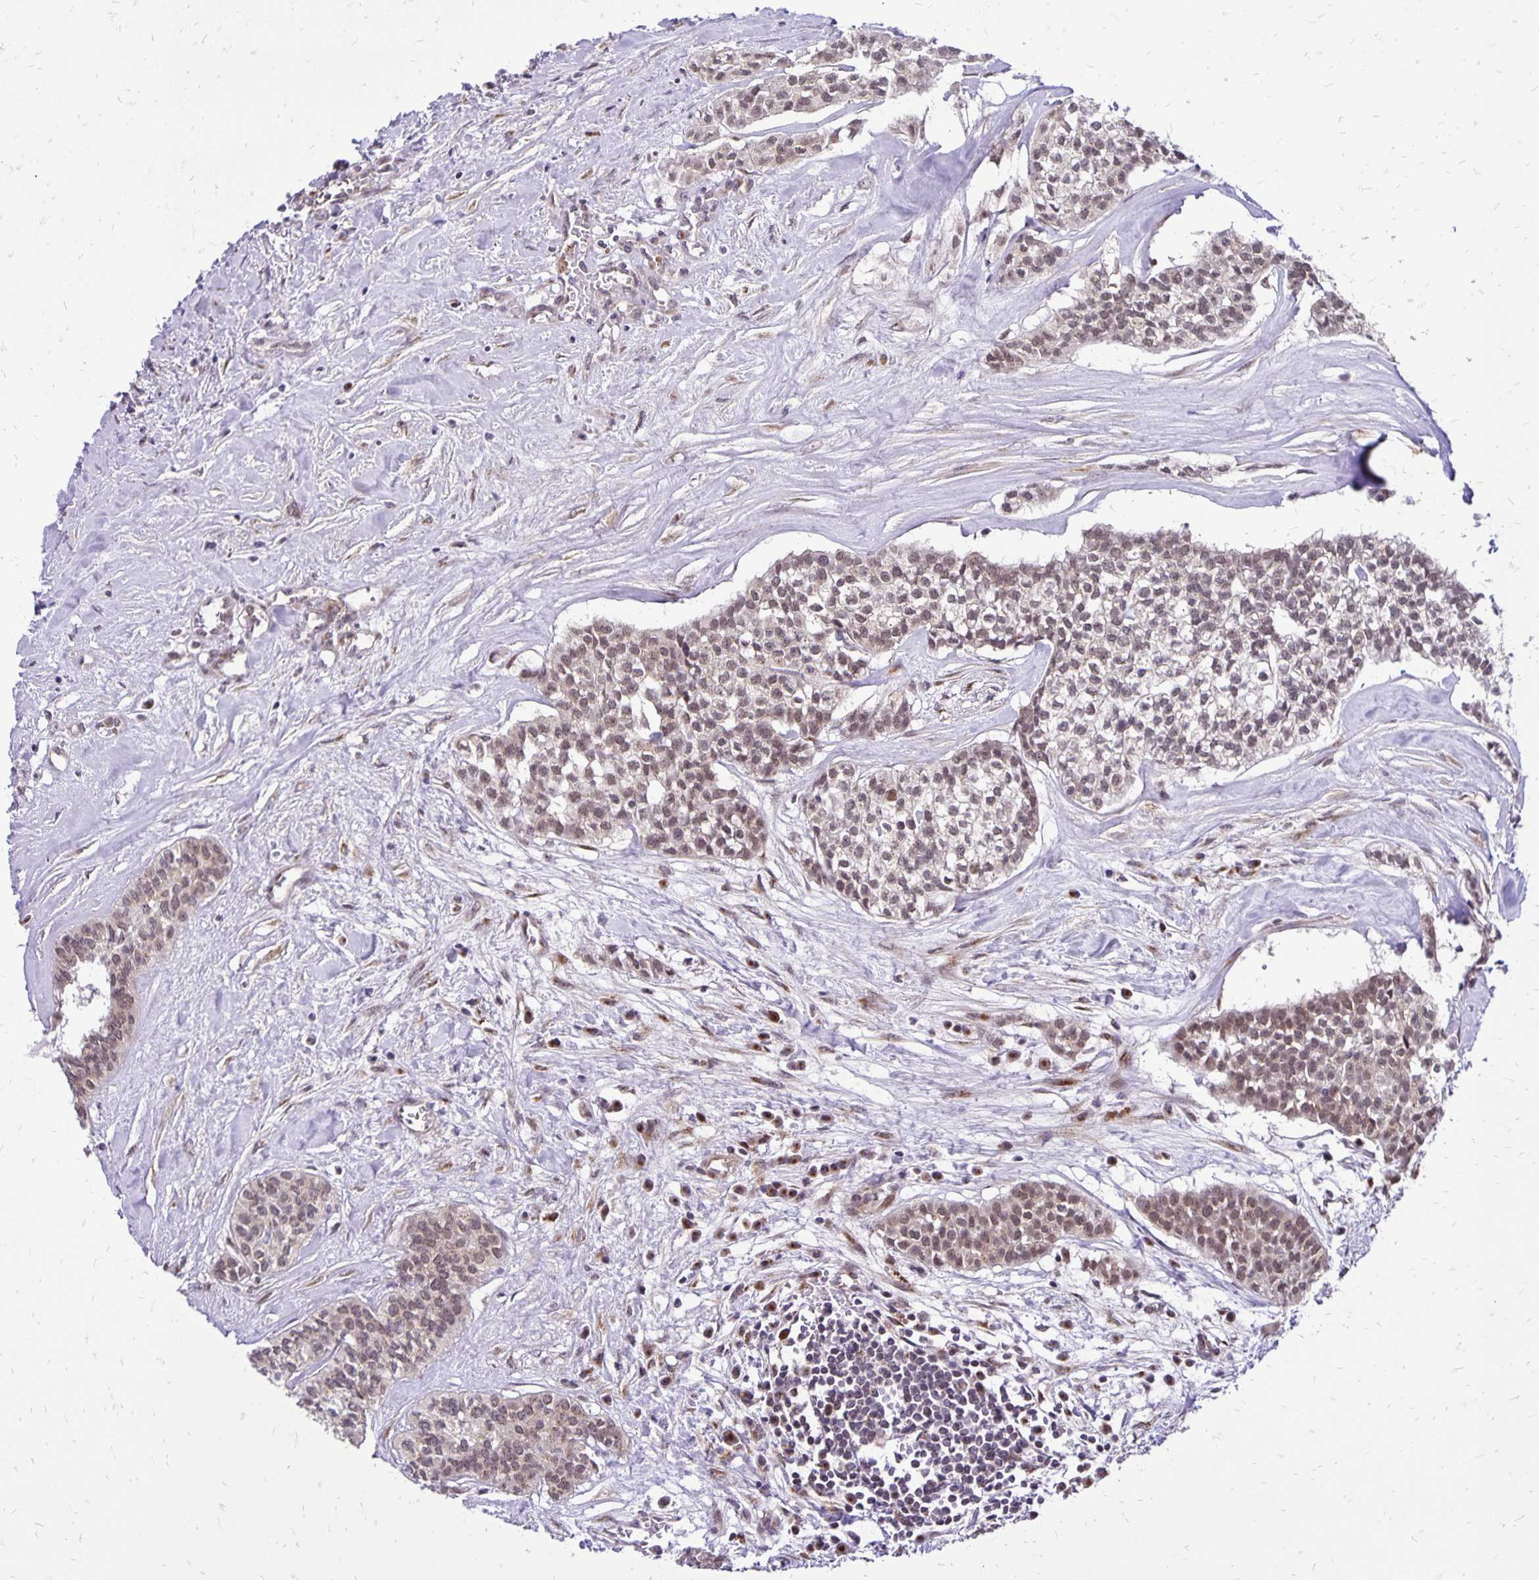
{"staining": {"intensity": "weak", "quantity": ">75%", "location": "nuclear"}, "tissue": "head and neck cancer", "cell_type": "Tumor cells", "image_type": "cancer", "snomed": [{"axis": "morphology", "description": "Adenocarcinoma, NOS"}, {"axis": "topography", "description": "Head-Neck"}], "caption": "The micrograph demonstrates a brown stain indicating the presence of a protein in the nuclear of tumor cells in adenocarcinoma (head and neck).", "gene": "GOLGA5", "patient": {"sex": "male", "age": 81}}